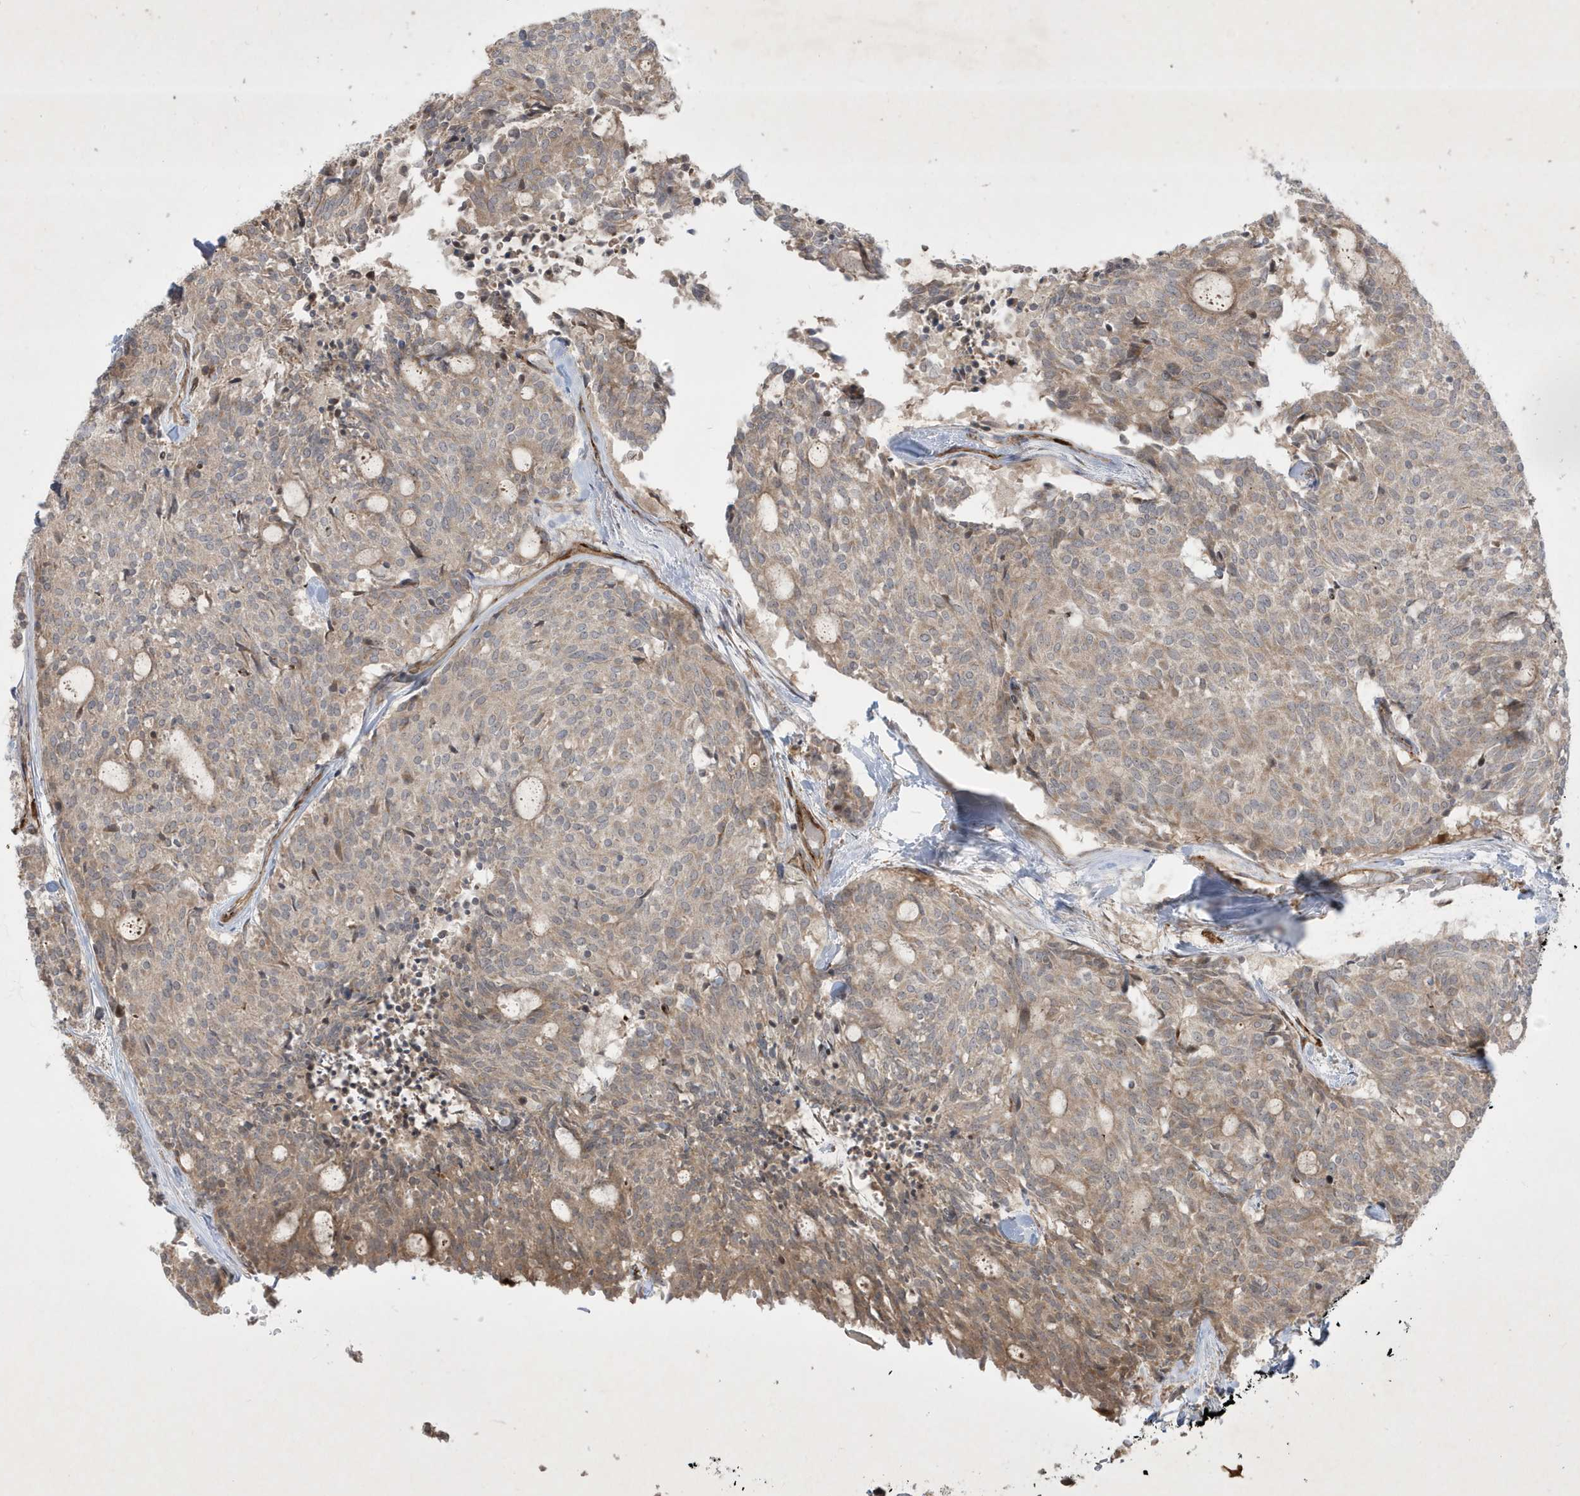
{"staining": {"intensity": "weak", "quantity": "25%-75%", "location": "cytoplasmic/membranous"}, "tissue": "carcinoid", "cell_type": "Tumor cells", "image_type": "cancer", "snomed": [{"axis": "morphology", "description": "Carcinoid, malignant, NOS"}, {"axis": "topography", "description": "Pancreas"}], "caption": "Human carcinoid (malignant) stained with a protein marker shows weak staining in tumor cells.", "gene": "IFT57", "patient": {"sex": "female", "age": 54}}